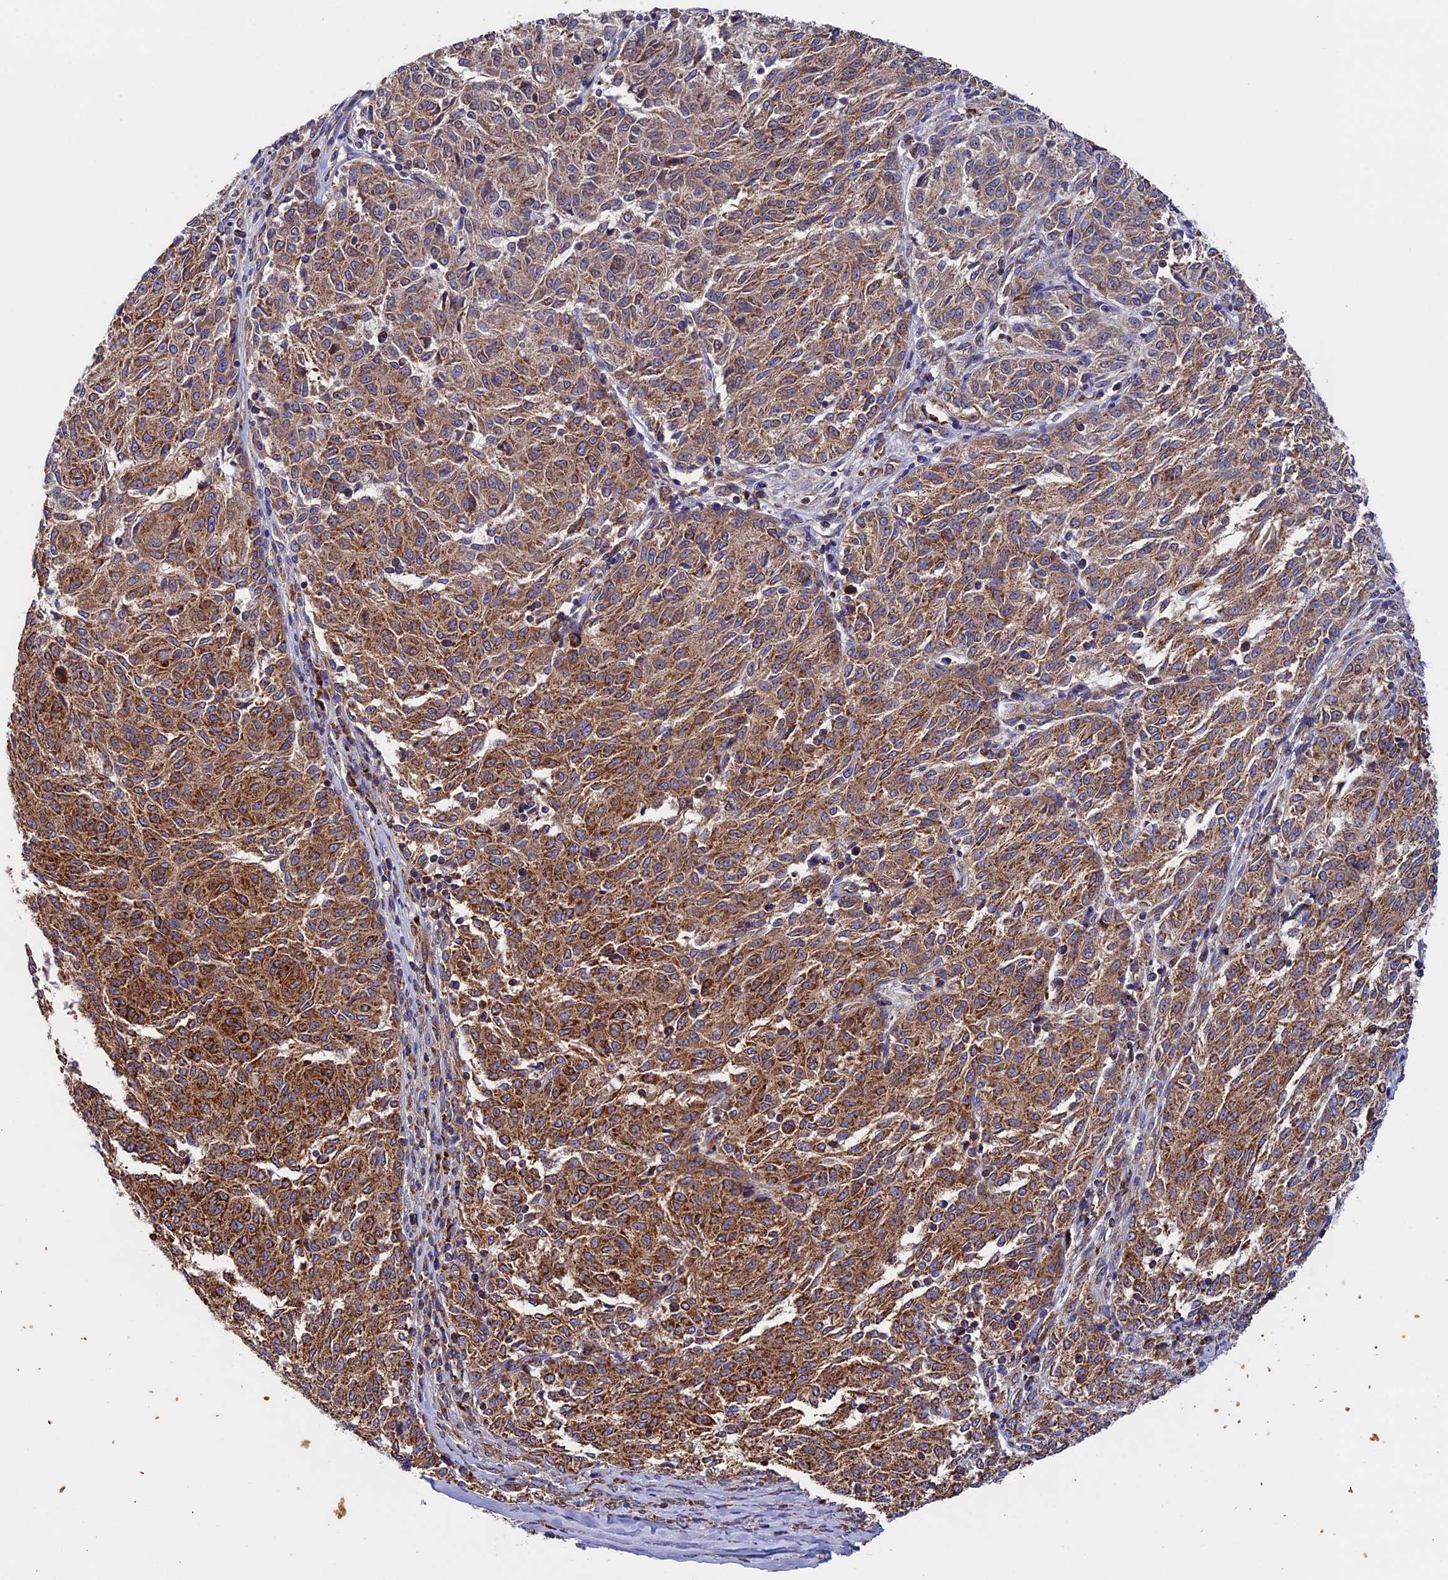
{"staining": {"intensity": "moderate", "quantity": ">75%", "location": "cytoplasmic/membranous"}, "tissue": "melanoma", "cell_type": "Tumor cells", "image_type": "cancer", "snomed": [{"axis": "morphology", "description": "Malignant melanoma, NOS"}, {"axis": "topography", "description": "Skin"}], "caption": "Immunohistochemical staining of malignant melanoma displays medium levels of moderate cytoplasmic/membranous expression in about >75% of tumor cells. (brown staining indicates protein expression, while blue staining denotes nuclei).", "gene": "SLC9A5", "patient": {"sex": "female", "age": 72}}